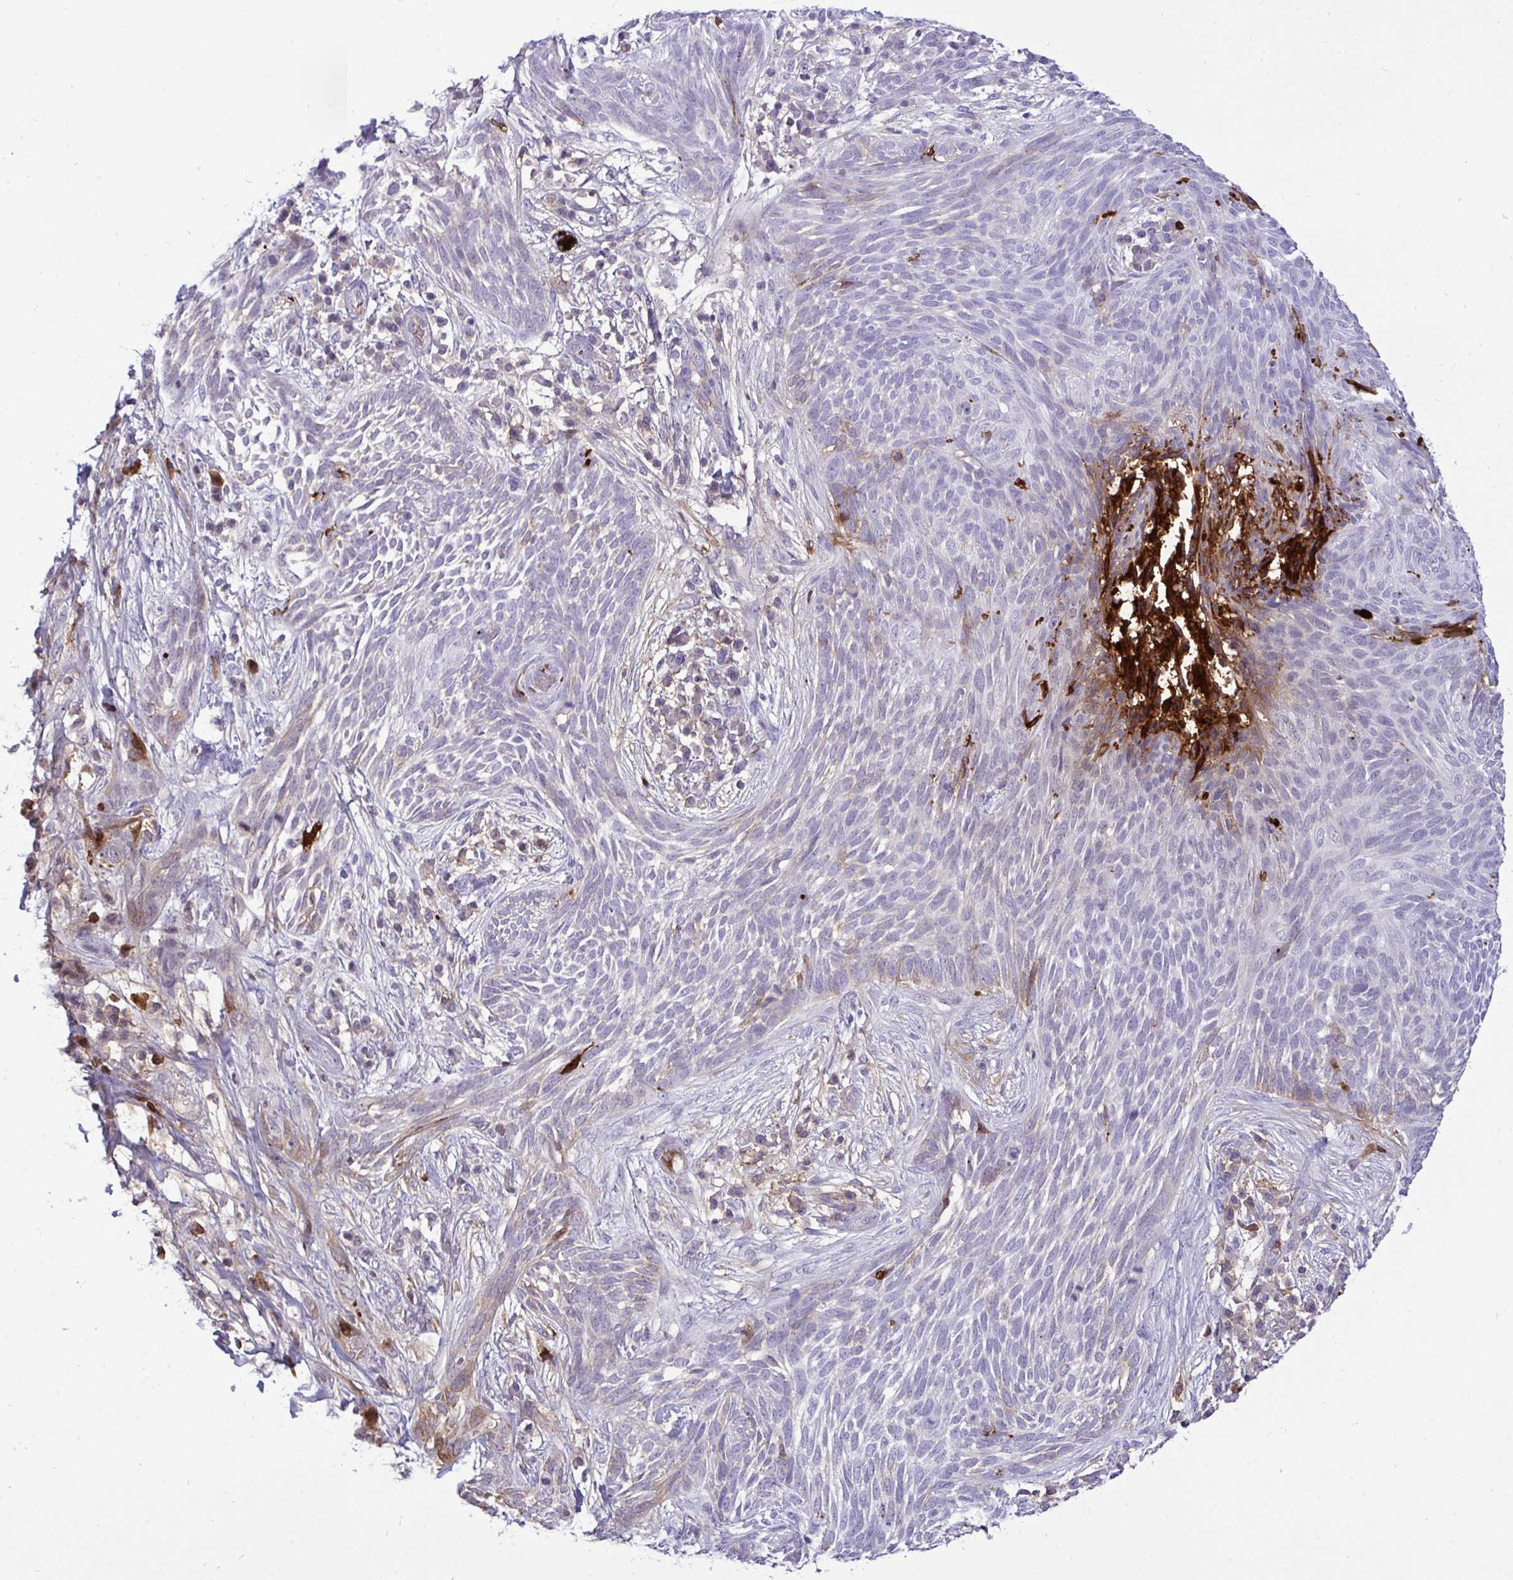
{"staining": {"intensity": "weak", "quantity": "<25%", "location": "cytoplasmic/membranous"}, "tissue": "skin cancer", "cell_type": "Tumor cells", "image_type": "cancer", "snomed": [{"axis": "morphology", "description": "Basal cell carcinoma"}, {"axis": "topography", "description": "Skin"}, {"axis": "topography", "description": "Skin, foot"}], "caption": "This is an IHC photomicrograph of human skin cancer (basal cell carcinoma). There is no expression in tumor cells.", "gene": "F2", "patient": {"sex": "female", "age": 86}}